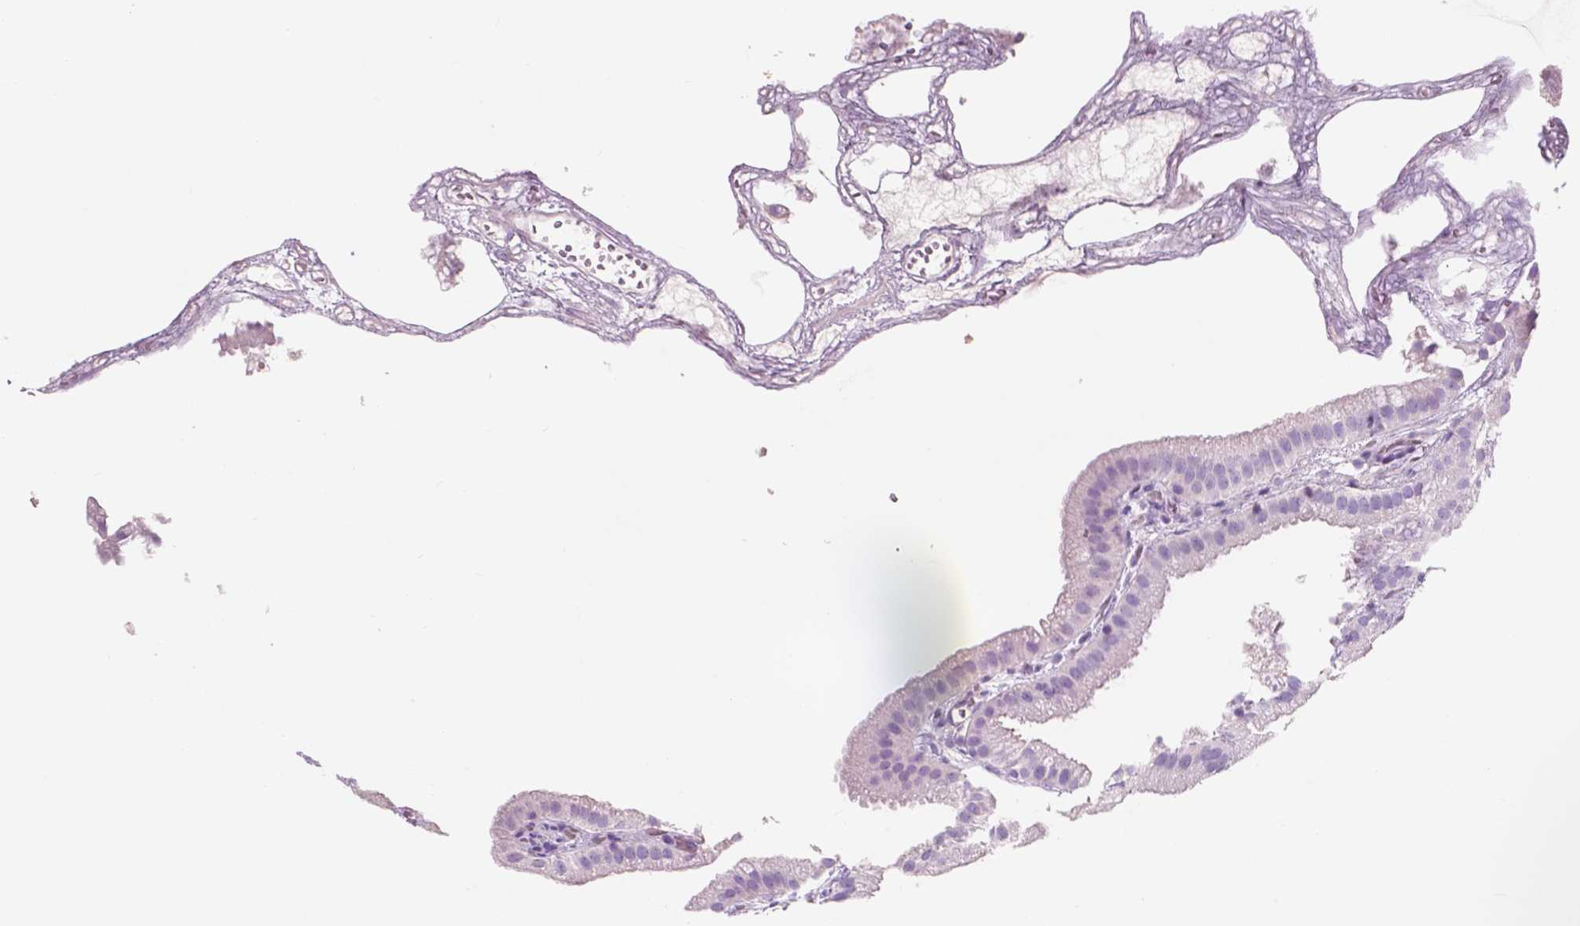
{"staining": {"intensity": "negative", "quantity": "none", "location": "none"}, "tissue": "gallbladder", "cell_type": "Glandular cells", "image_type": "normal", "snomed": [{"axis": "morphology", "description": "Normal tissue, NOS"}, {"axis": "topography", "description": "Gallbladder"}], "caption": "Human gallbladder stained for a protein using IHC shows no expression in glandular cells.", "gene": "CUZD1", "patient": {"sex": "female", "age": 63}}